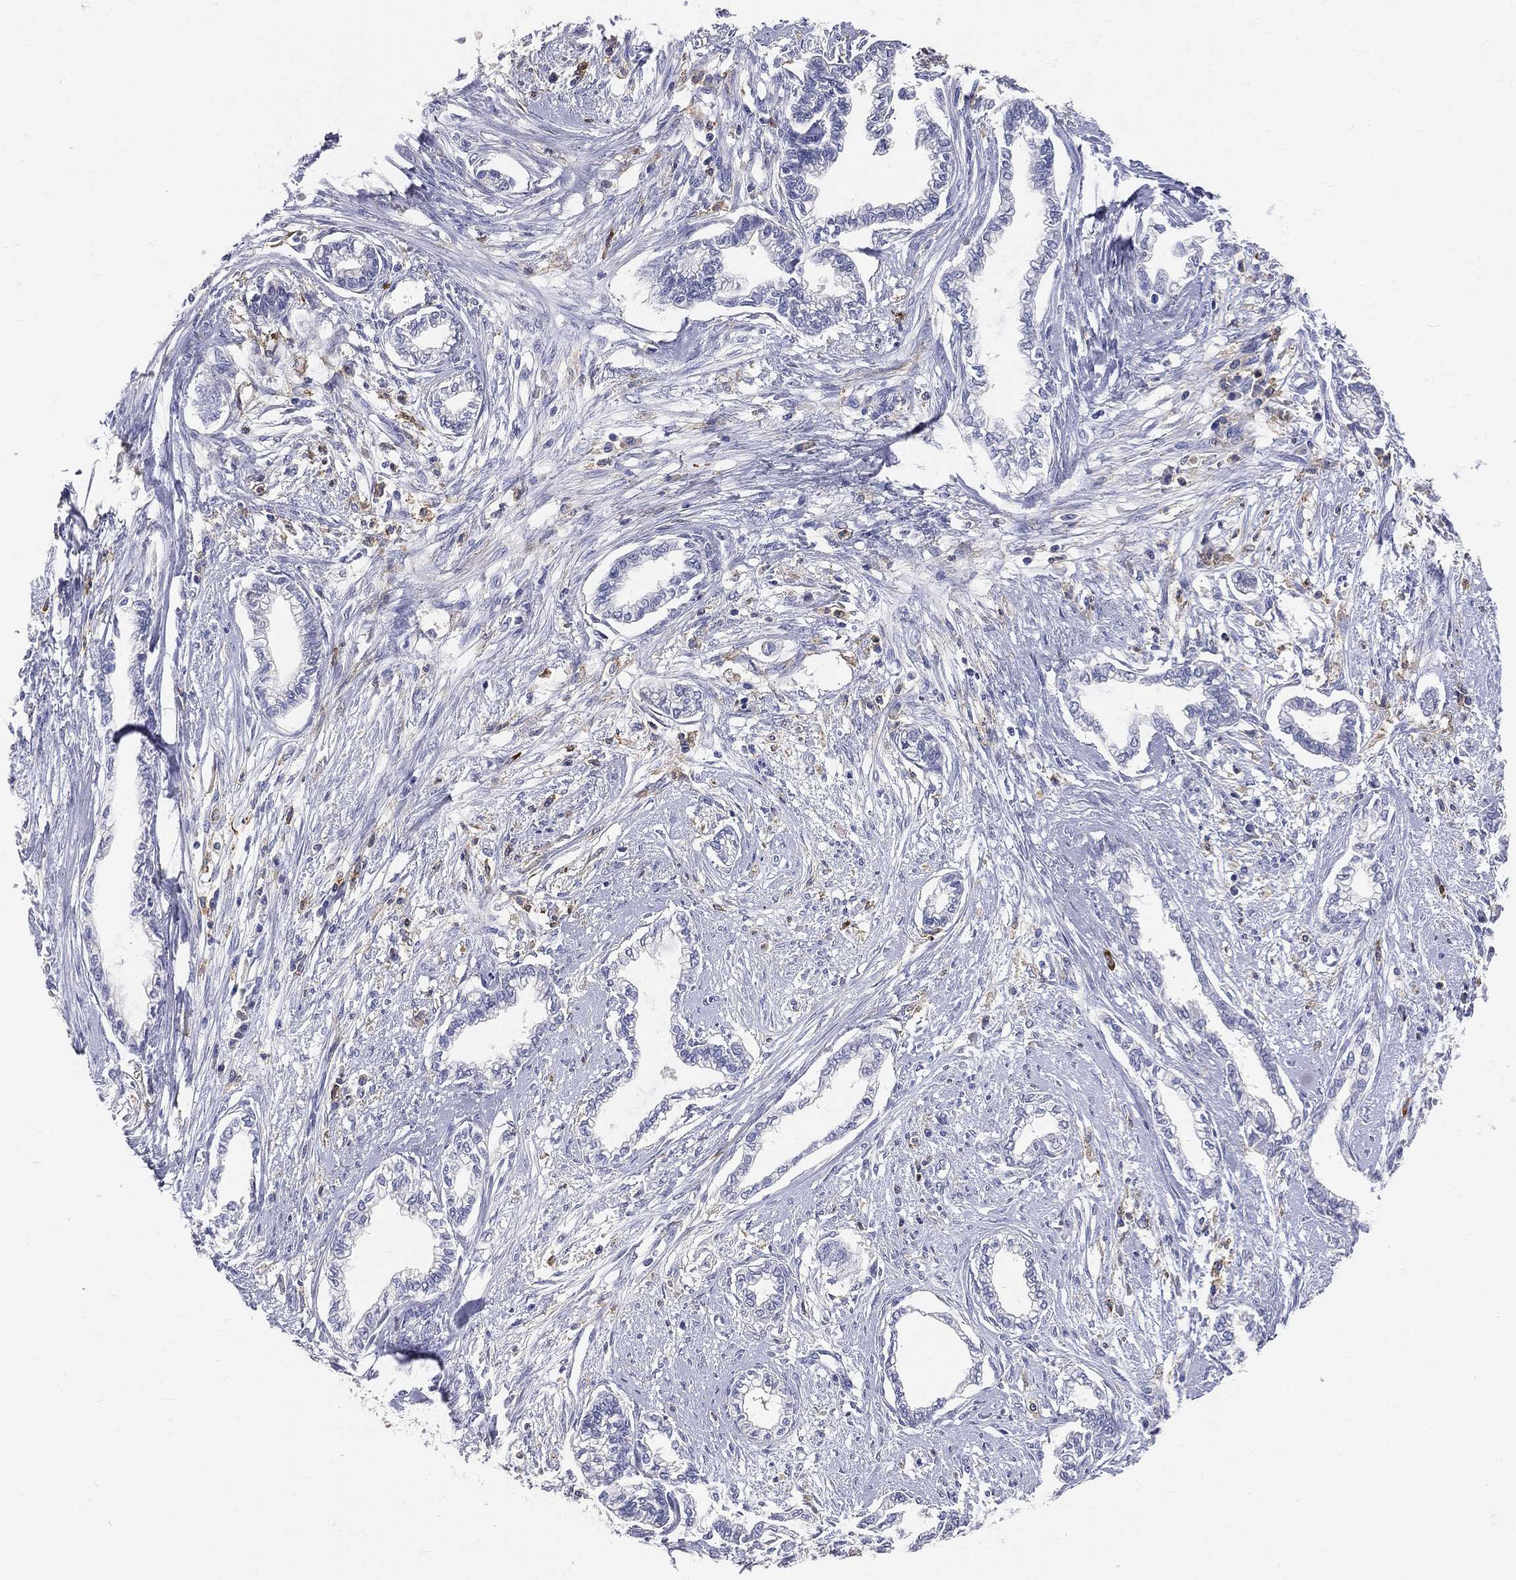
{"staining": {"intensity": "negative", "quantity": "none", "location": "none"}, "tissue": "cervical cancer", "cell_type": "Tumor cells", "image_type": "cancer", "snomed": [{"axis": "morphology", "description": "Adenocarcinoma, NOS"}, {"axis": "topography", "description": "Cervix"}], "caption": "There is no significant staining in tumor cells of cervical cancer.", "gene": "CD33", "patient": {"sex": "female", "age": 62}}